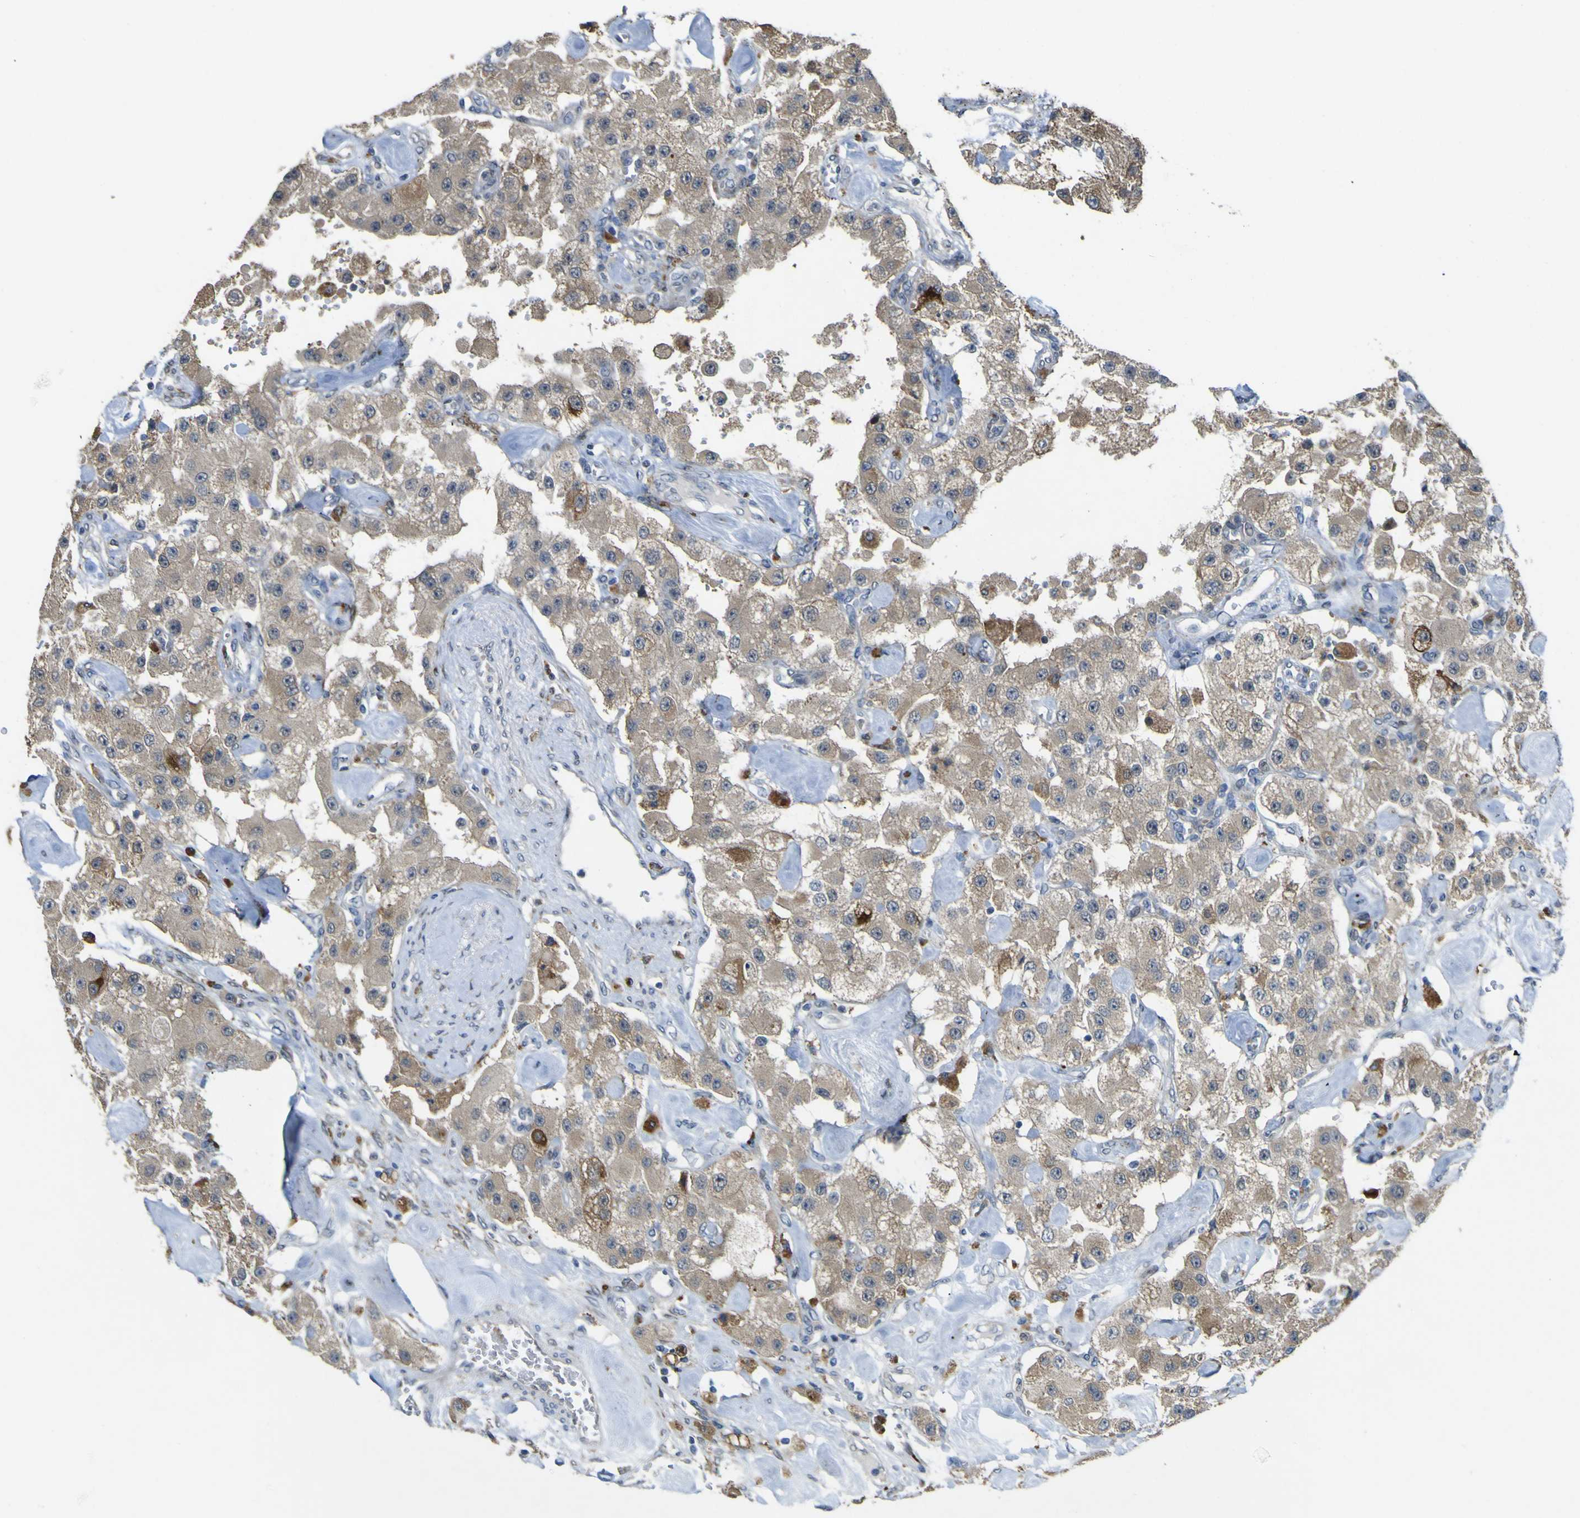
{"staining": {"intensity": "weak", "quantity": ">75%", "location": "cytoplasmic/membranous"}, "tissue": "carcinoid", "cell_type": "Tumor cells", "image_type": "cancer", "snomed": [{"axis": "morphology", "description": "Carcinoid, malignant, NOS"}, {"axis": "topography", "description": "Pancreas"}], "caption": "Tumor cells show weak cytoplasmic/membranous staining in about >75% of cells in carcinoid.", "gene": "LBHD1", "patient": {"sex": "male", "age": 41}}